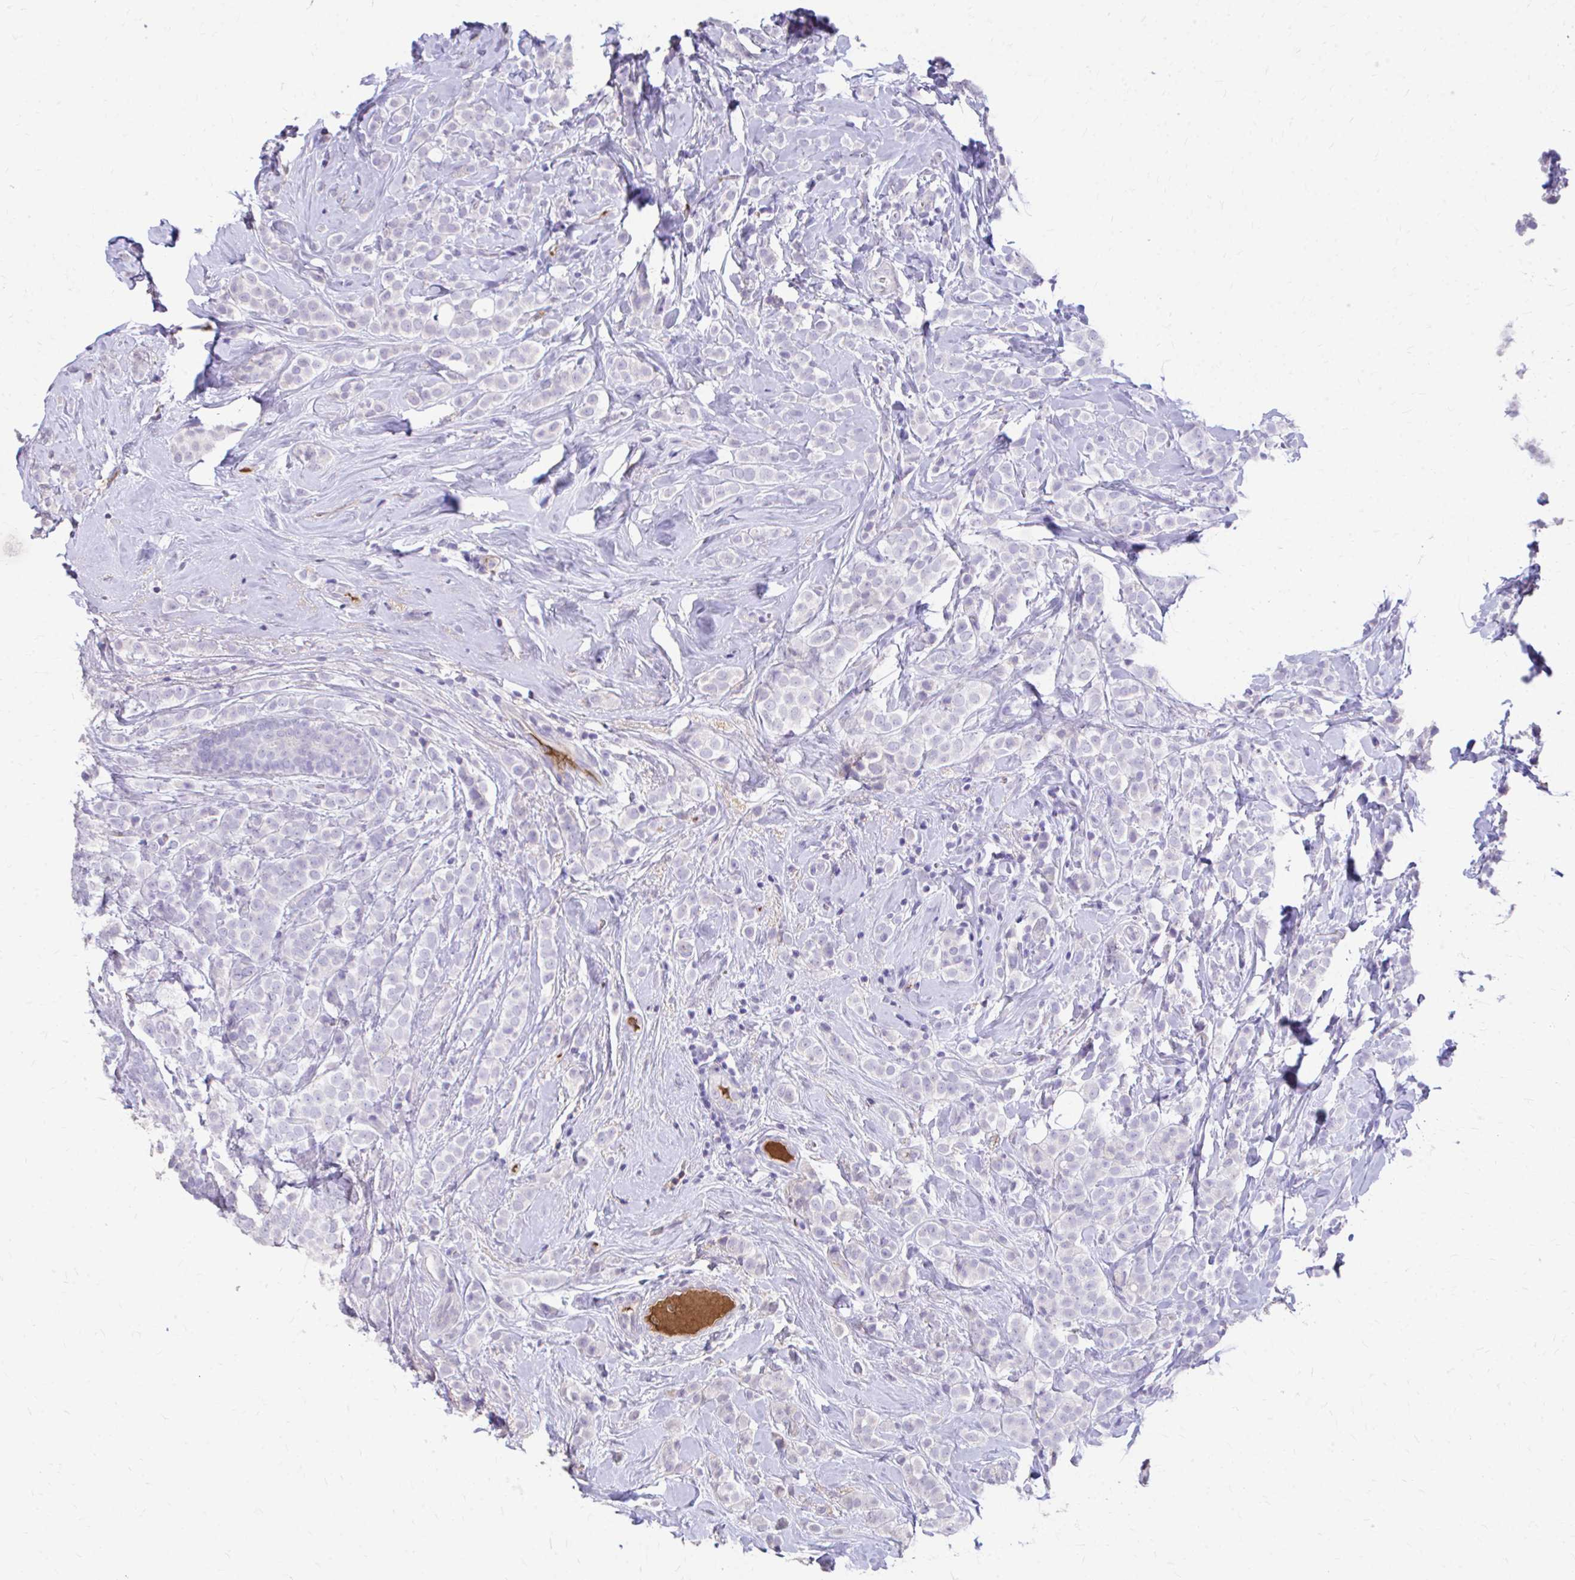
{"staining": {"intensity": "negative", "quantity": "none", "location": "none"}, "tissue": "breast cancer", "cell_type": "Tumor cells", "image_type": "cancer", "snomed": [{"axis": "morphology", "description": "Lobular carcinoma"}, {"axis": "topography", "description": "Breast"}], "caption": "Breast cancer was stained to show a protein in brown. There is no significant staining in tumor cells.", "gene": "CFH", "patient": {"sex": "female", "age": 49}}